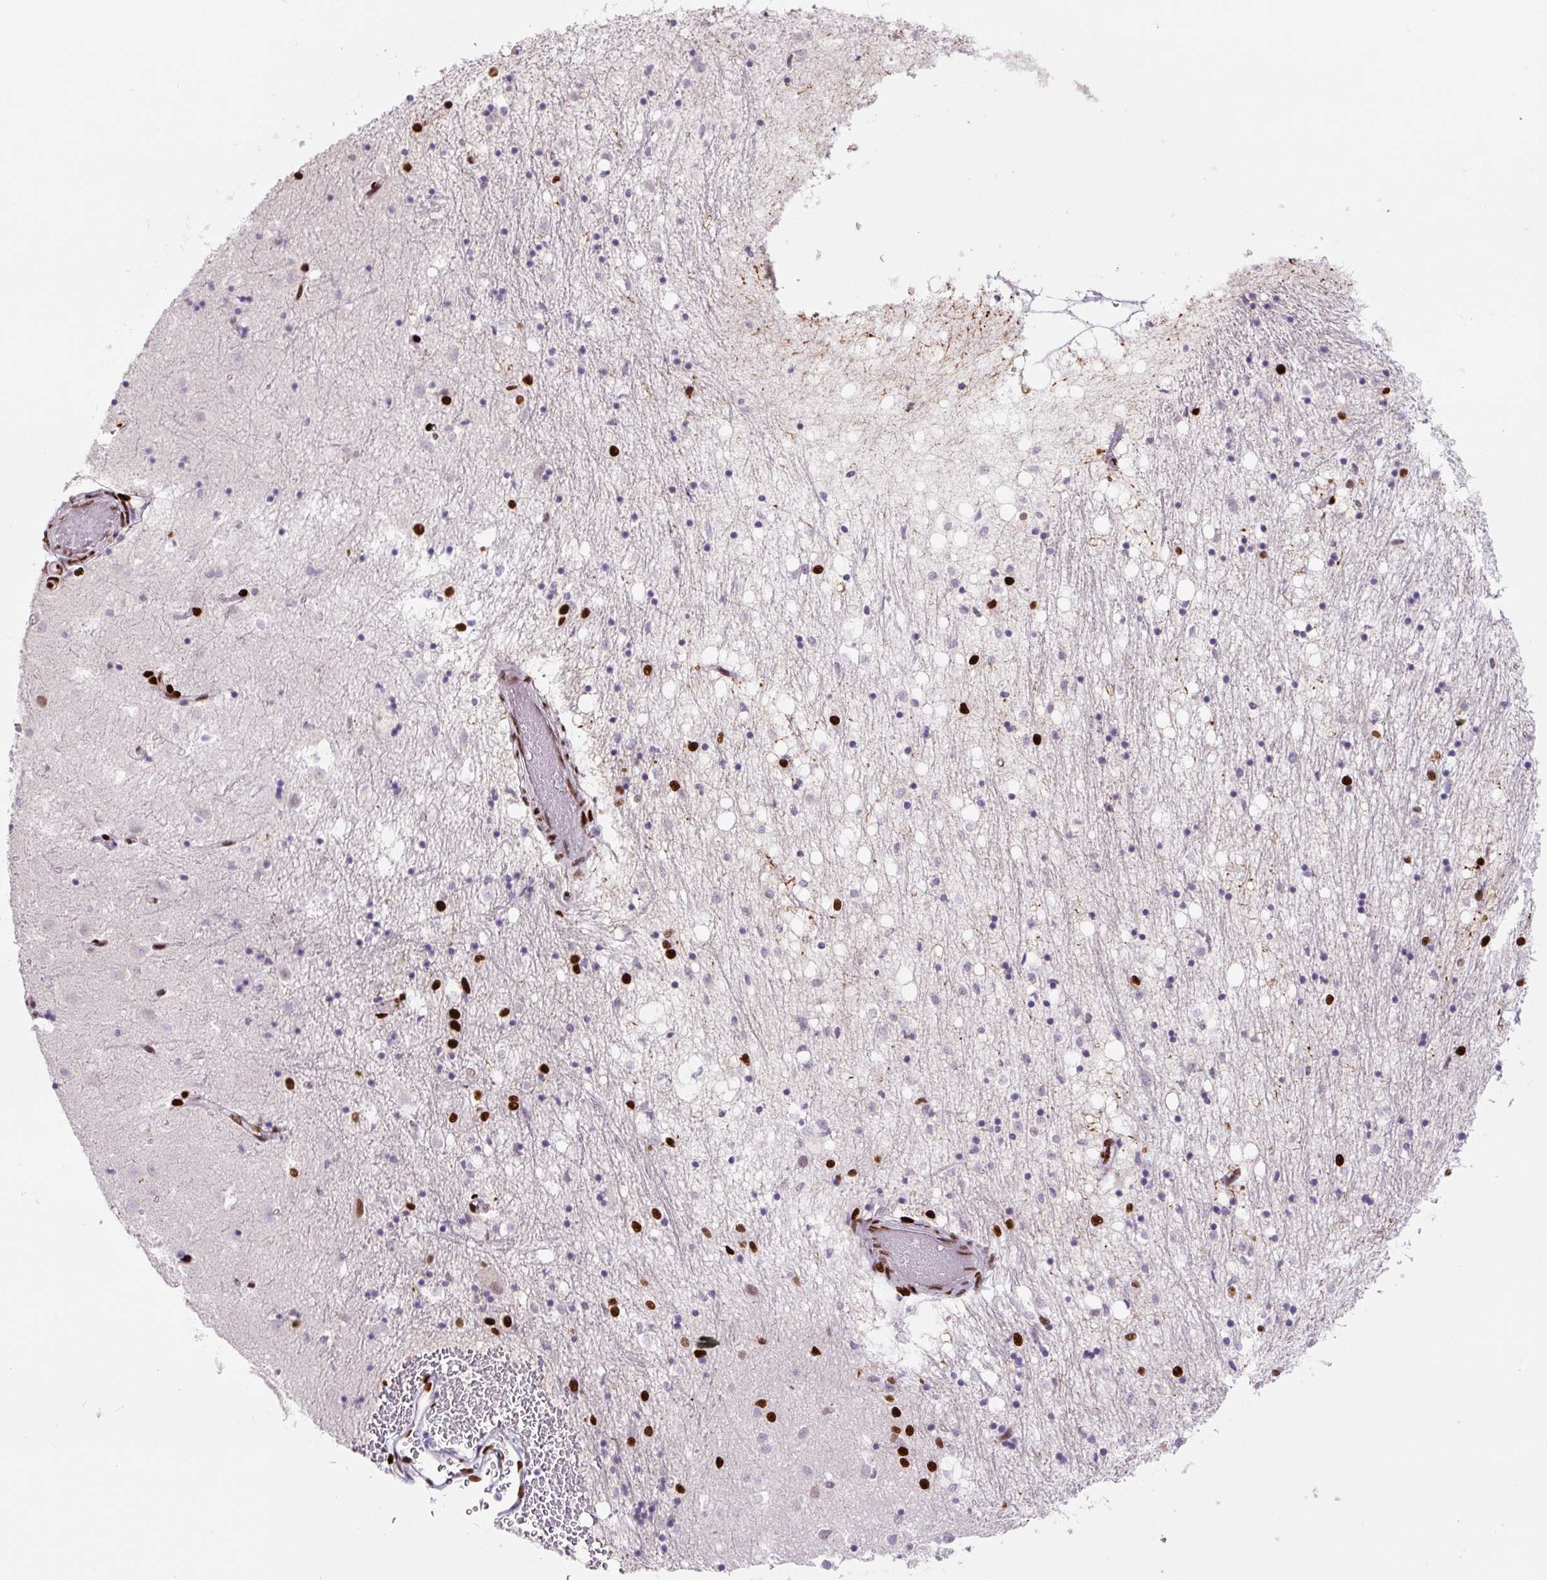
{"staining": {"intensity": "strong", "quantity": "<25%", "location": "nuclear"}, "tissue": "caudate", "cell_type": "Glial cells", "image_type": "normal", "snomed": [{"axis": "morphology", "description": "Normal tissue, NOS"}, {"axis": "topography", "description": "Lateral ventricle wall"}], "caption": "About <25% of glial cells in benign human caudate reveal strong nuclear protein expression as visualized by brown immunohistochemical staining.", "gene": "ZEB1", "patient": {"sex": "male", "age": 58}}